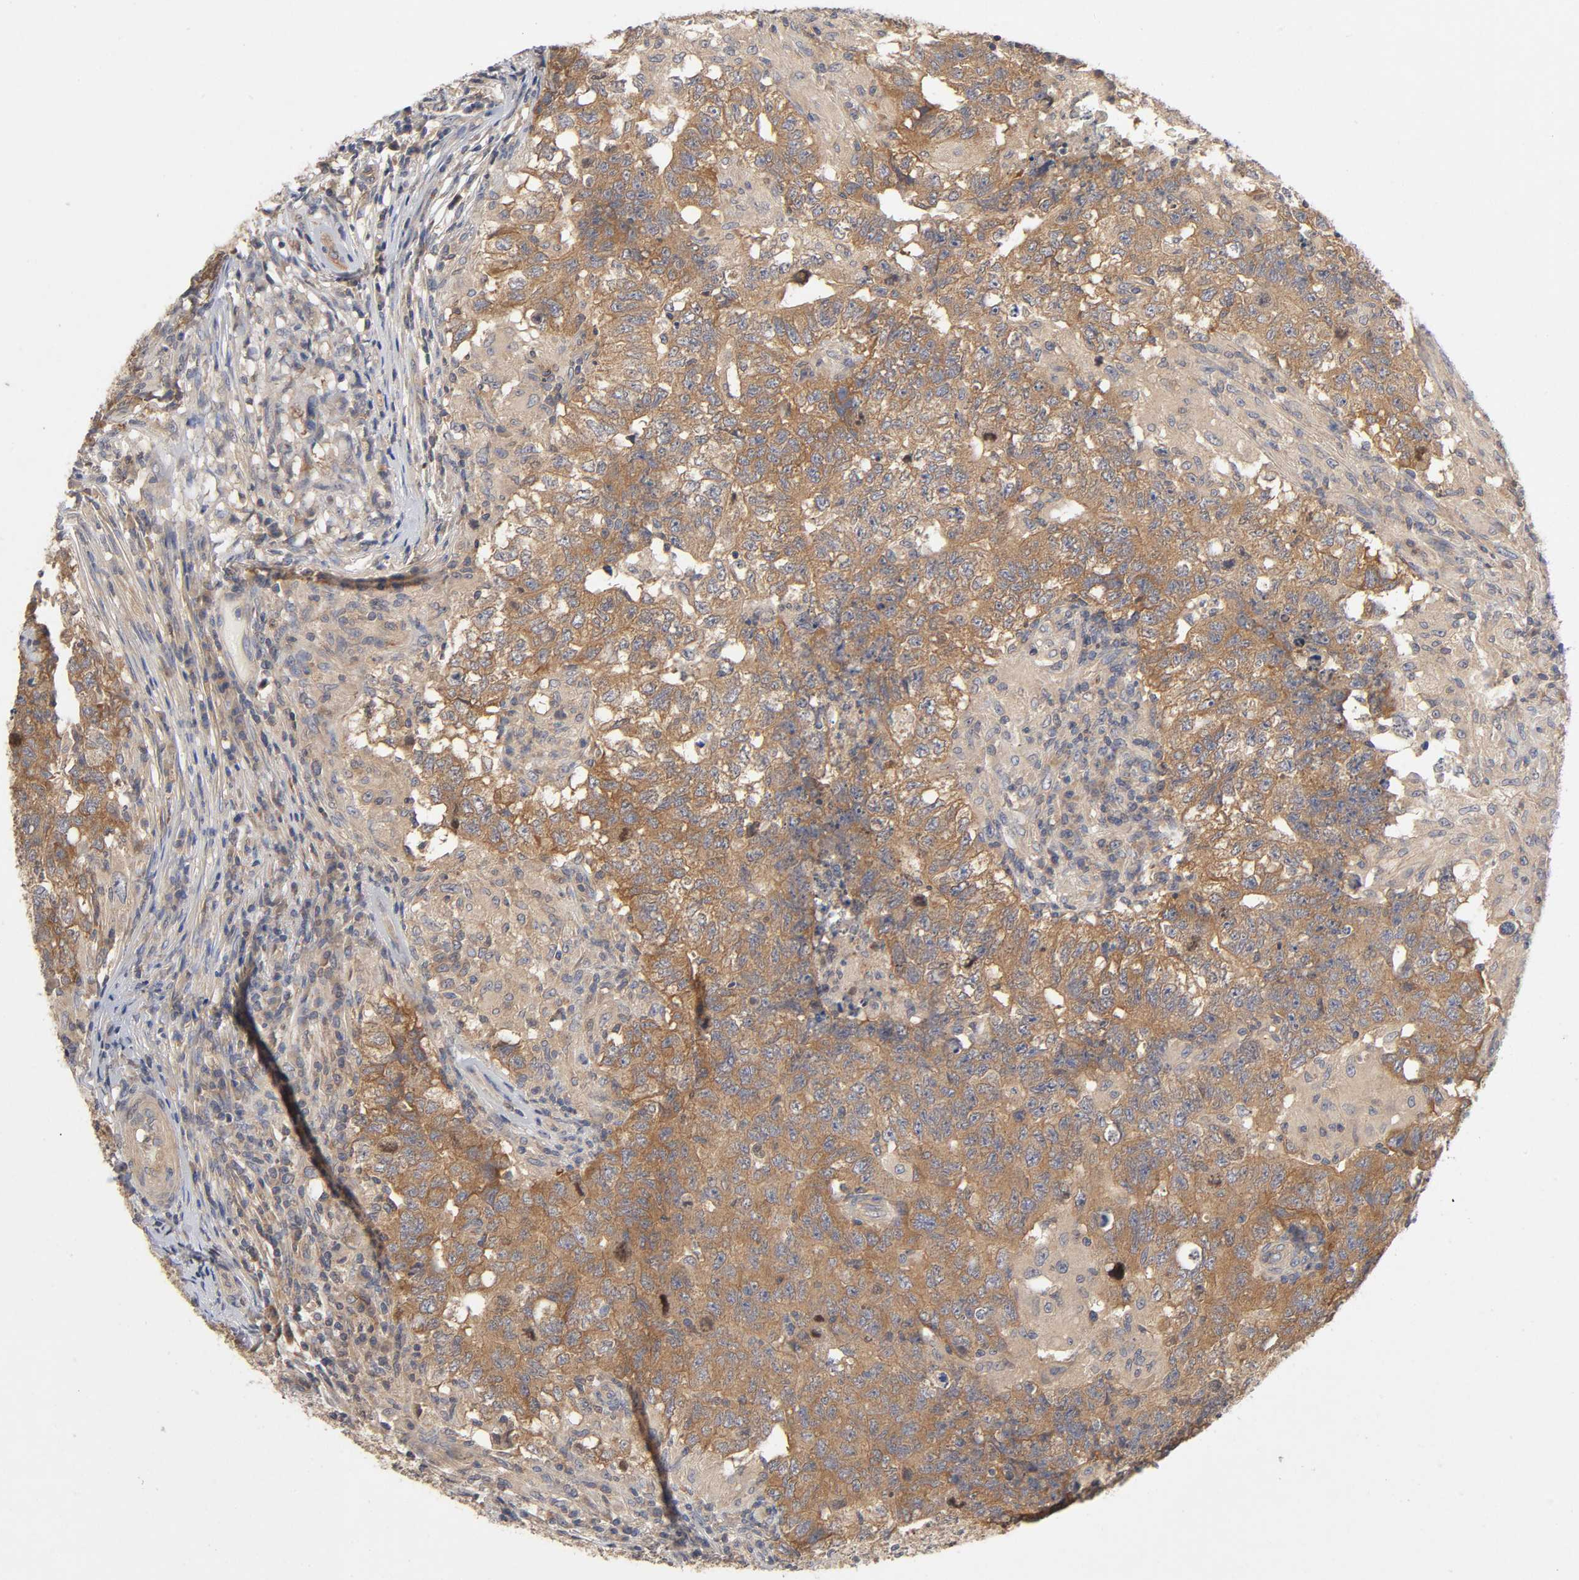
{"staining": {"intensity": "moderate", "quantity": ">75%", "location": "cytoplasmic/membranous"}, "tissue": "testis cancer", "cell_type": "Tumor cells", "image_type": "cancer", "snomed": [{"axis": "morphology", "description": "Carcinoma, Embryonal, NOS"}, {"axis": "topography", "description": "Testis"}], "caption": "Immunohistochemical staining of embryonal carcinoma (testis) shows medium levels of moderate cytoplasmic/membranous staining in about >75% of tumor cells. The staining was performed using DAB, with brown indicating positive protein expression. Nuclei are stained blue with hematoxylin.", "gene": "CPB2", "patient": {"sex": "male", "age": 21}}